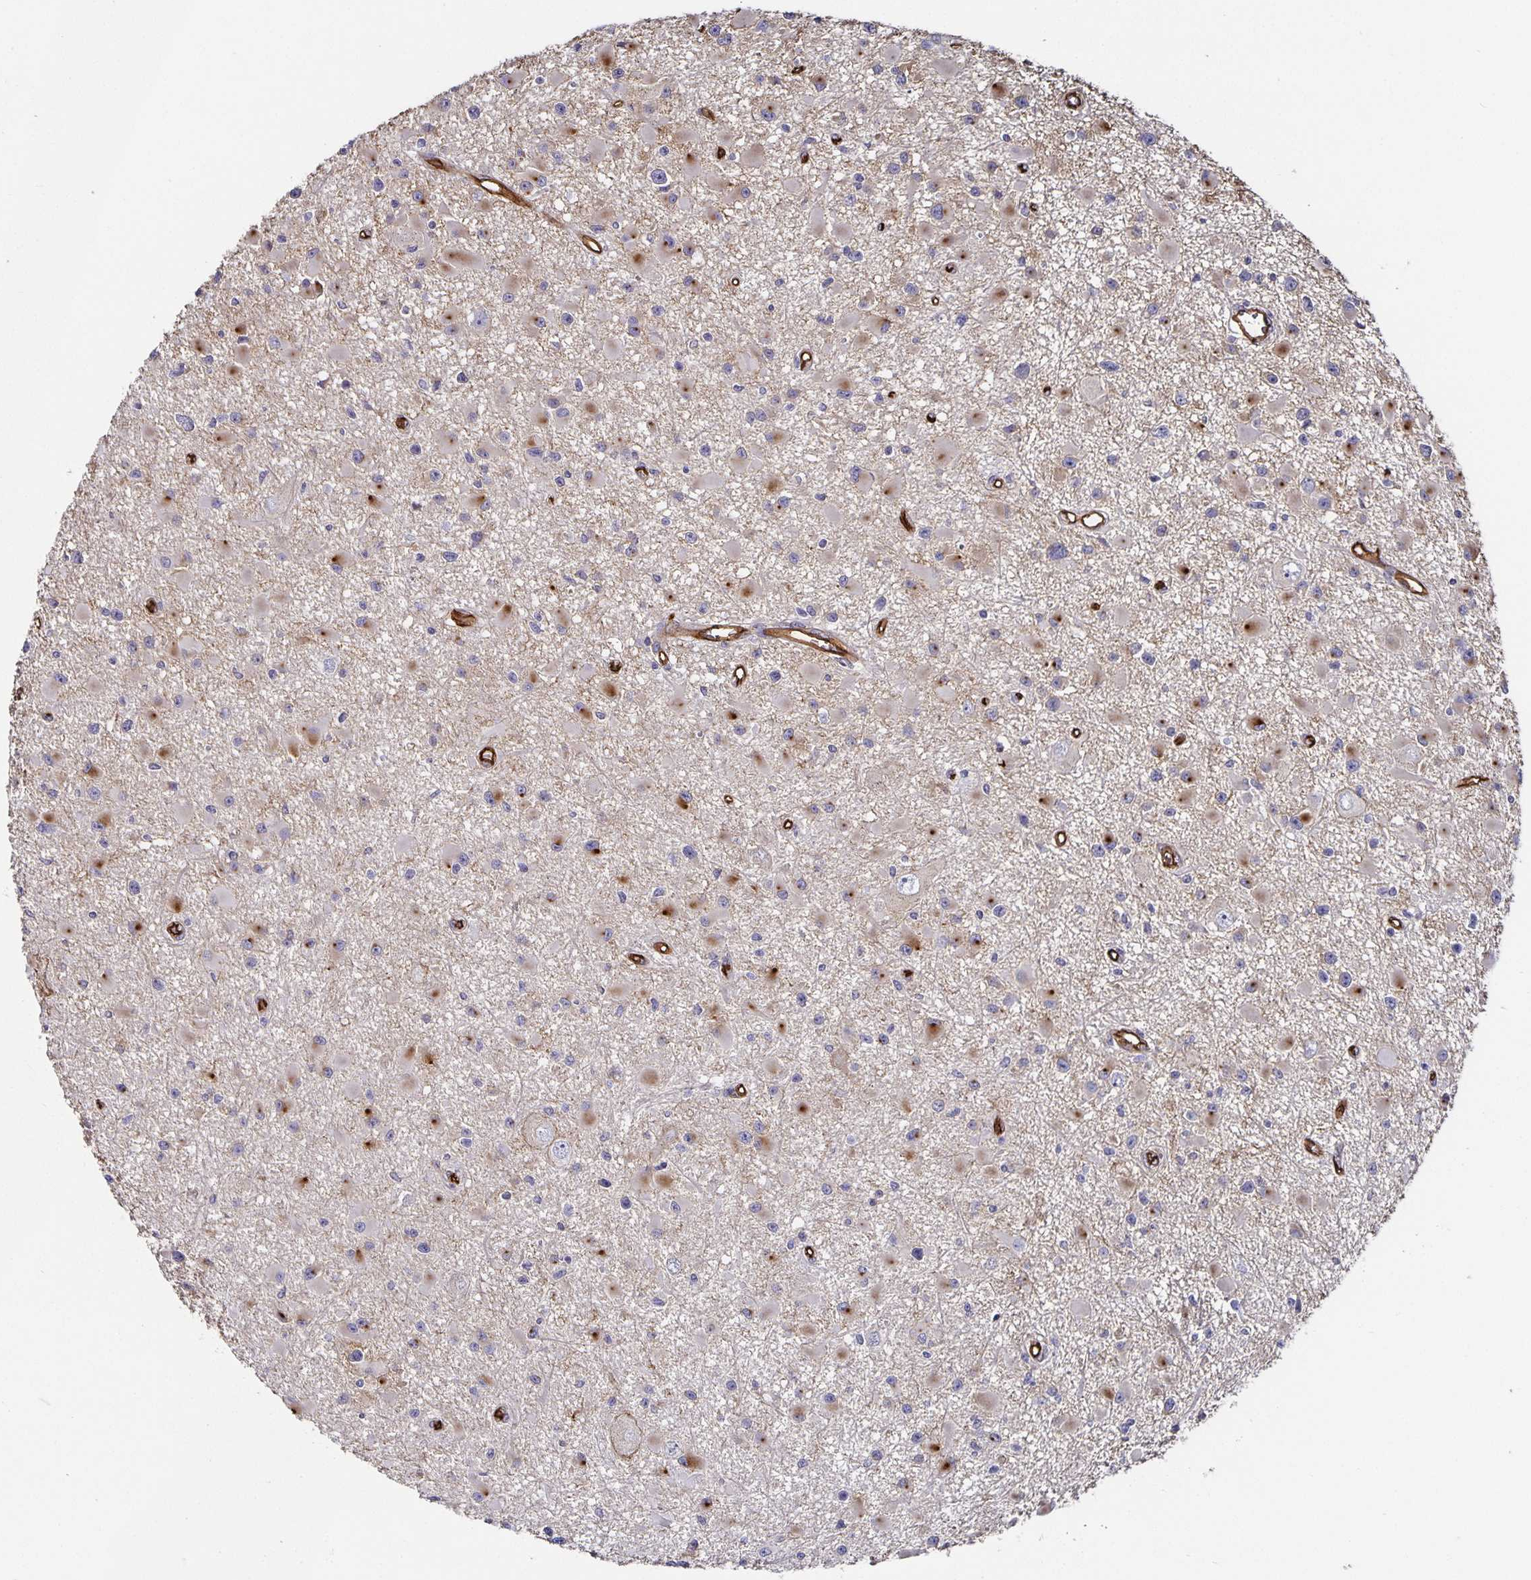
{"staining": {"intensity": "strong", "quantity": "25%-75%", "location": "cytoplasmic/membranous"}, "tissue": "glioma", "cell_type": "Tumor cells", "image_type": "cancer", "snomed": [{"axis": "morphology", "description": "Glioma, malignant, High grade"}, {"axis": "topography", "description": "Brain"}], "caption": "Protein staining shows strong cytoplasmic/membranous expression in approximately 25%-75% of tumor cells in high-grade glioma (malignant).", "gene": "PODXL", "patient": {"sex": "male", "age": 54}}